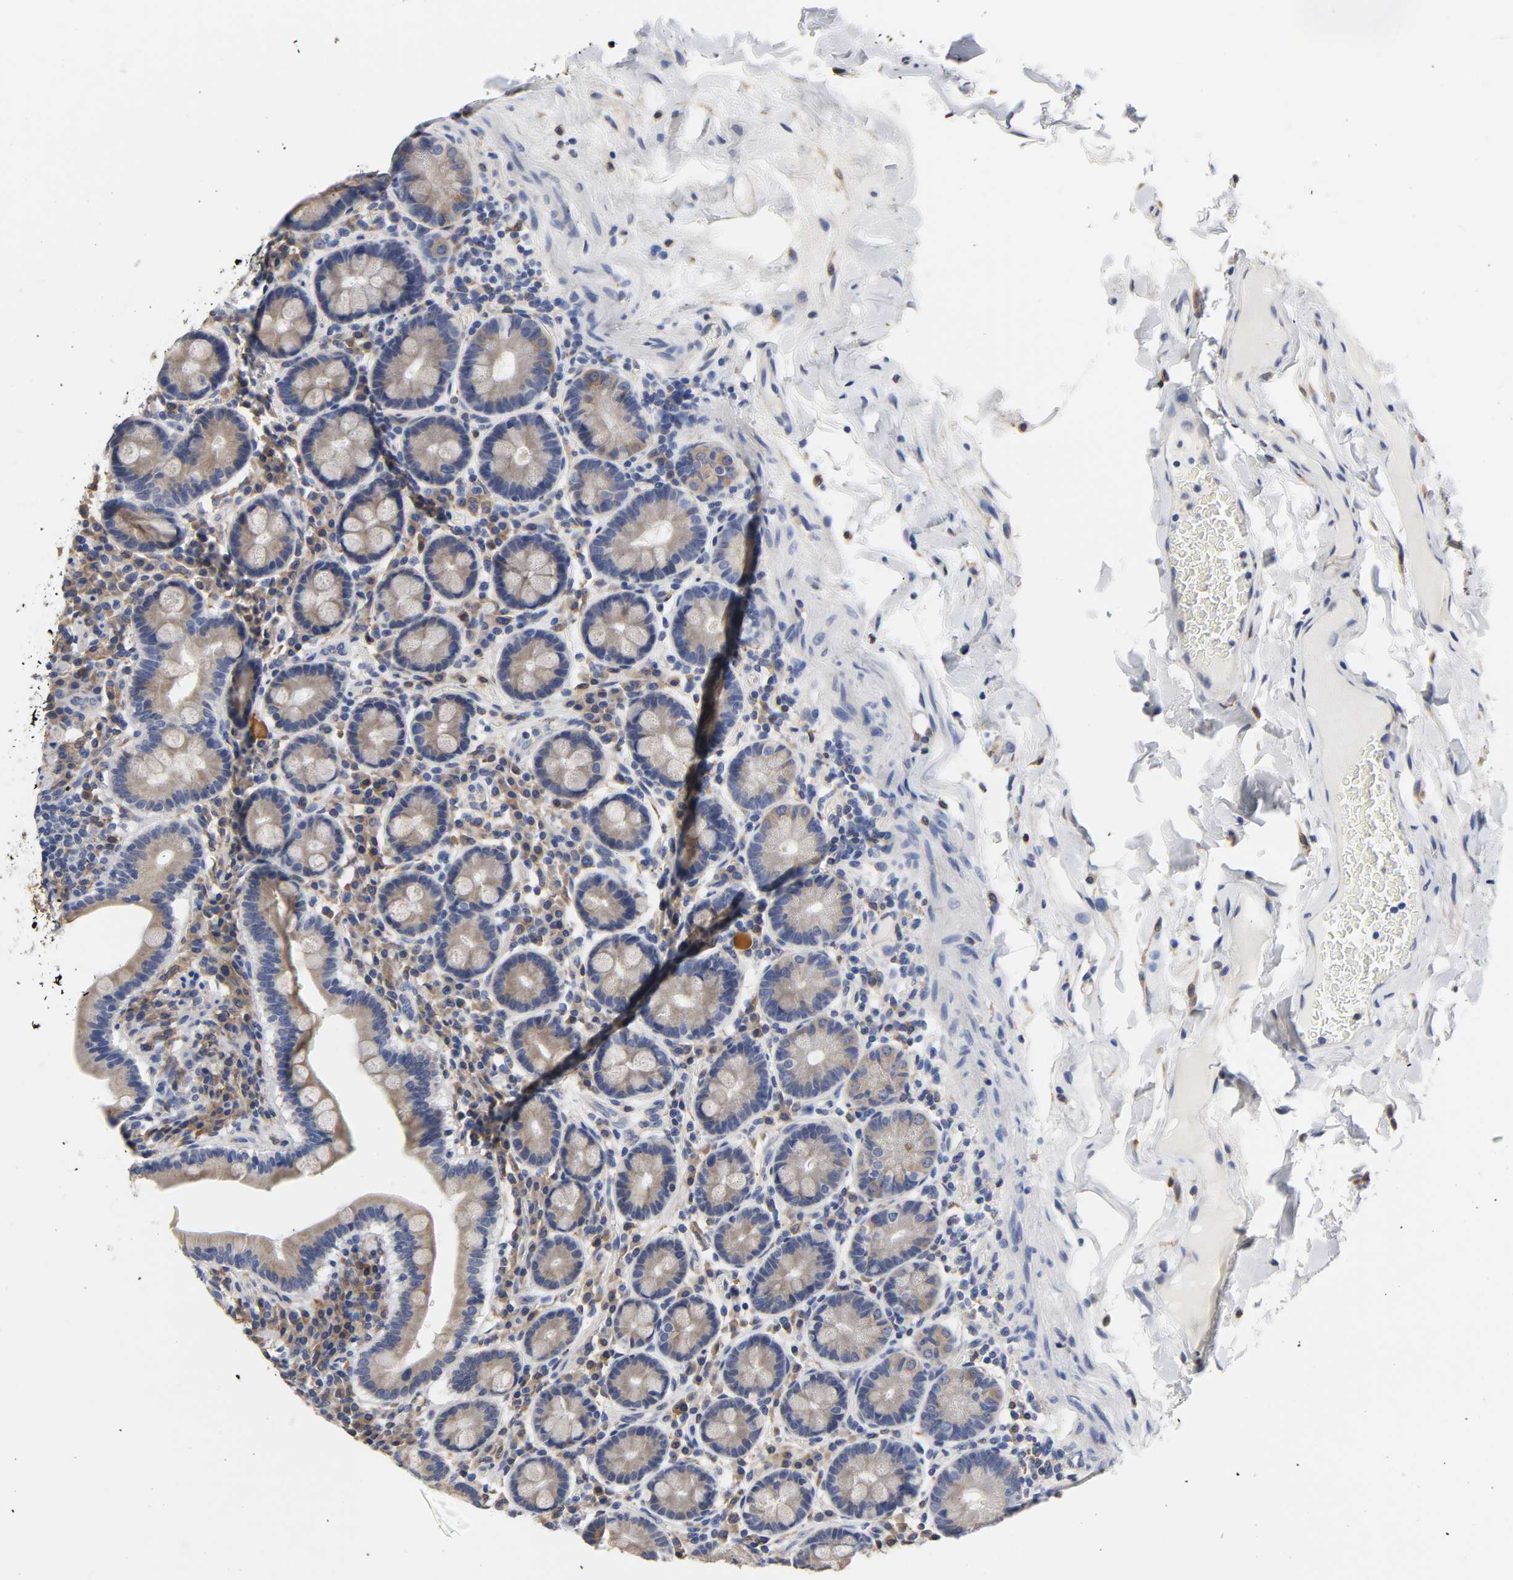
{"staining": {"intensity": "weak", "quantity": ">75%", "location": "cytoplasmic/membranous"}, "tissue": "duodenum", "cell_type": "Glandular cells", "image_type": "normal", "snomed": [{"axis": "morphology", "description": "Normal tissue, NOS"}, {"axis": "topography", "description": "Duodenum"}], "caption": "Immunohistochemistry (IHC) image of benign human duodenum stained for a protein (brown), which demonstrates low levels of weak cytoplasmic/membranous staining in about >75% of glandular cells.", "gene": "HCK", "patient": {"sex": "male", "age": 50}}